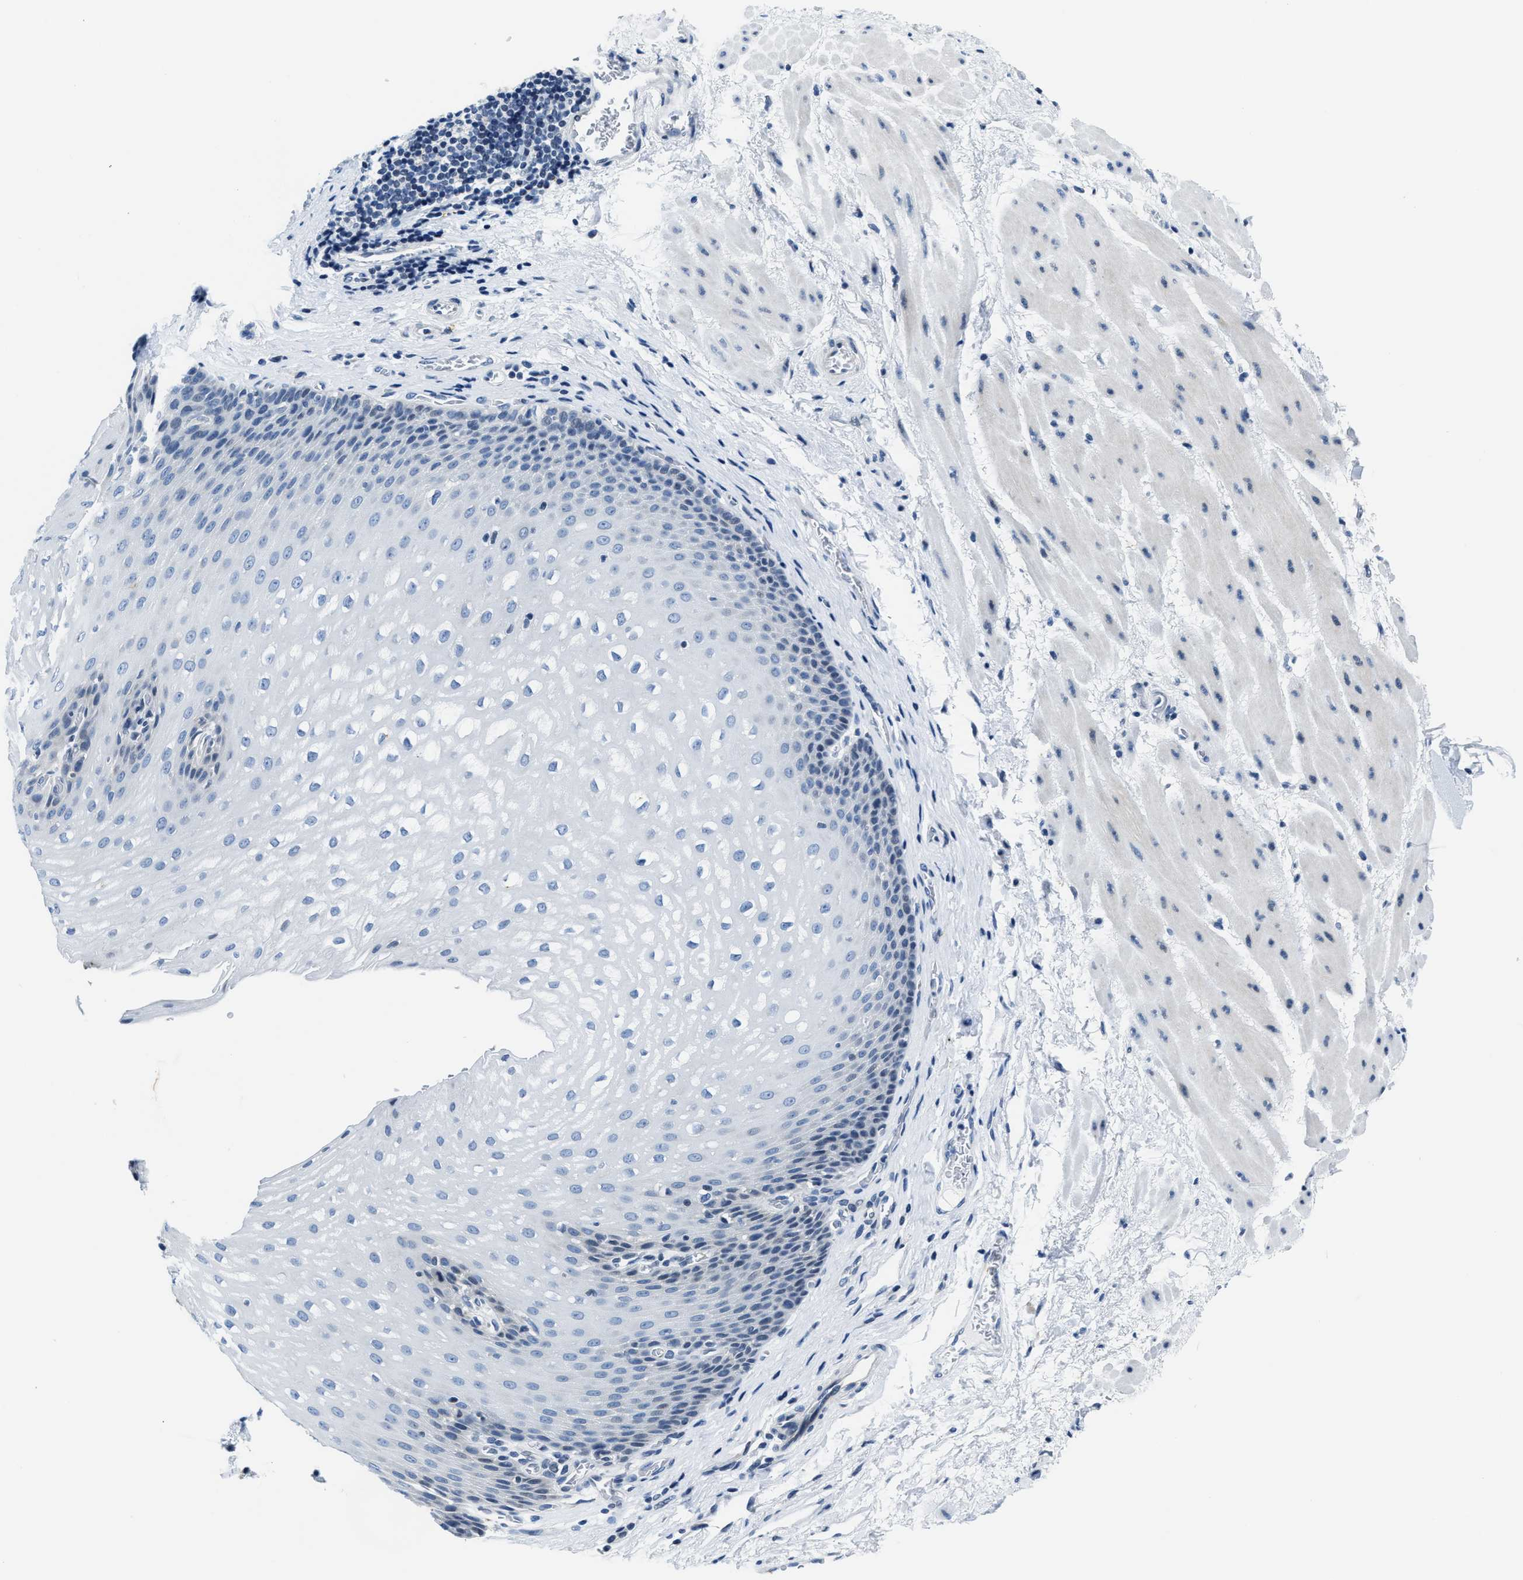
{"staining": {"intensity": "negative", "quantity": "none", "location": "none"}, "tissue": "esophagus", "cell_type": "Squamous epithelial cells", "image_type": "normal", "snomed": [{"axis": "morphology", "description": "Normal tissue, NOS"}, {"axis": "topography", "description": "Esophagus"}], "caption": "Esophagus stained for a protein using IHC displays no positivity squamous epithelial cells.", "gene": "ASZ1", "patient": {"sex": "male", "age": 48}}